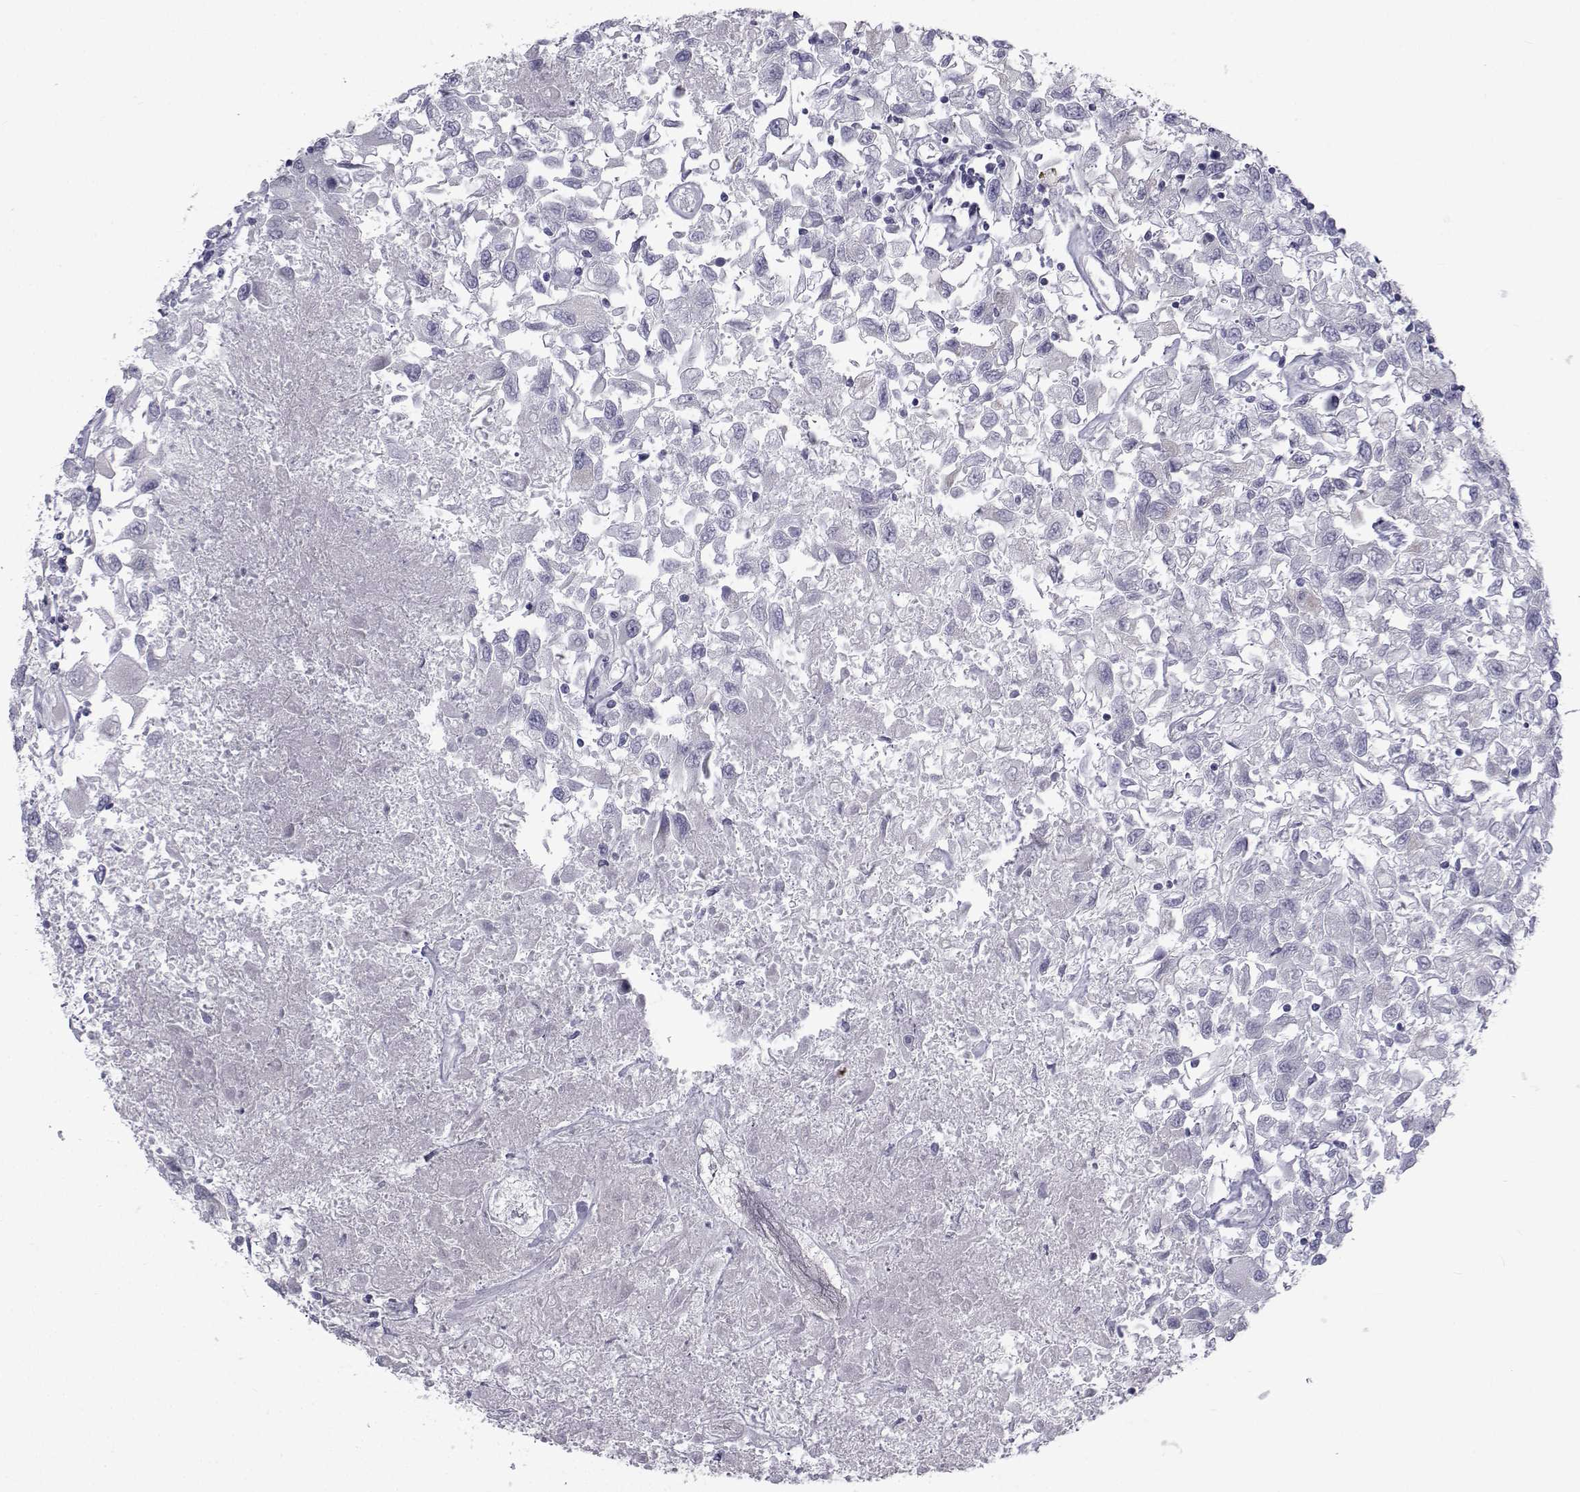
{"staining": {"intensity": "negative", "quantity": "none", "location": "none"}, "tissue": "renal cancer", "cell_type": "Tumor cells", "image_type": "cancer", "snomed": [{"axis": "morphology", "description": "Adenocarcinoma, NOS"}, {"axis": "topography", "description": "Kidney"}], "caption": "An immunohistochemistry (IHC) micrograph of adenocarcinoma (renal) is shown. There is no staining in tumor cells of adenocarcinoma (renal). (Brightfield microscopy of DAB (3,3'-diaminobenzidine) immunohistochemistry at high magnification).", "gene": "FDXR", "patient": {"sex": "female", "age": 76}}